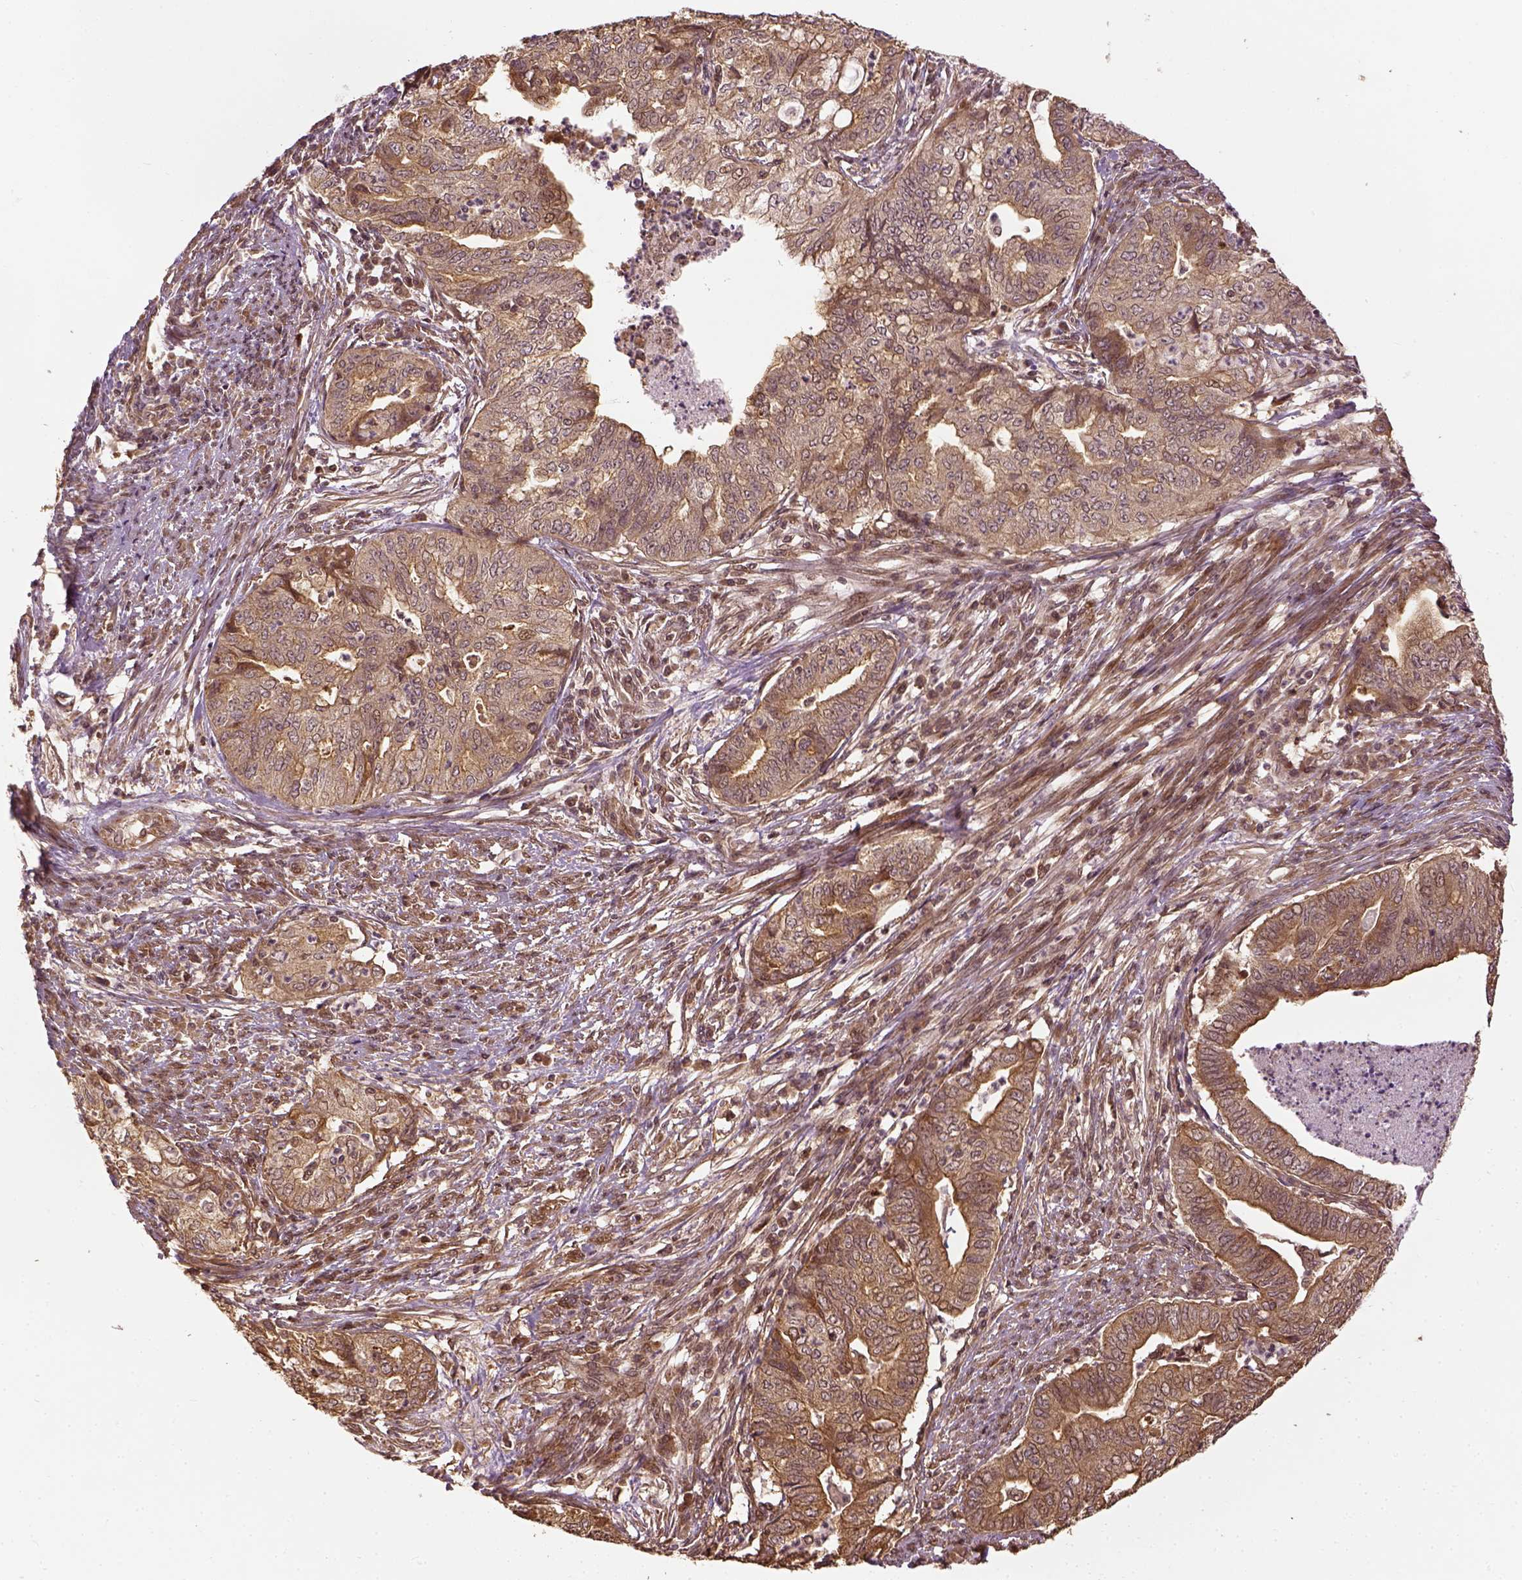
{"staining": {"intensity": "moderate", "quantity": ">75%", "location": "cytoplasmic/membranous"}, "tissue": "endometrial cancer", "cell_type": "Tumor cells", "image_type": "cancer", "snomed": [{"axis": "morphology", "description": "Adenocarcinoma, NOS"}, {"axis": "topography", "description": "Endometrium"}], "caption": "A brown stain highlights moderate cytoplasmic/membranous expression of a protein in adenocarcinoma (endometrial) tumor cells.", "gene": "VEGFA", "patient": {"sex": "female", "age": 79}}